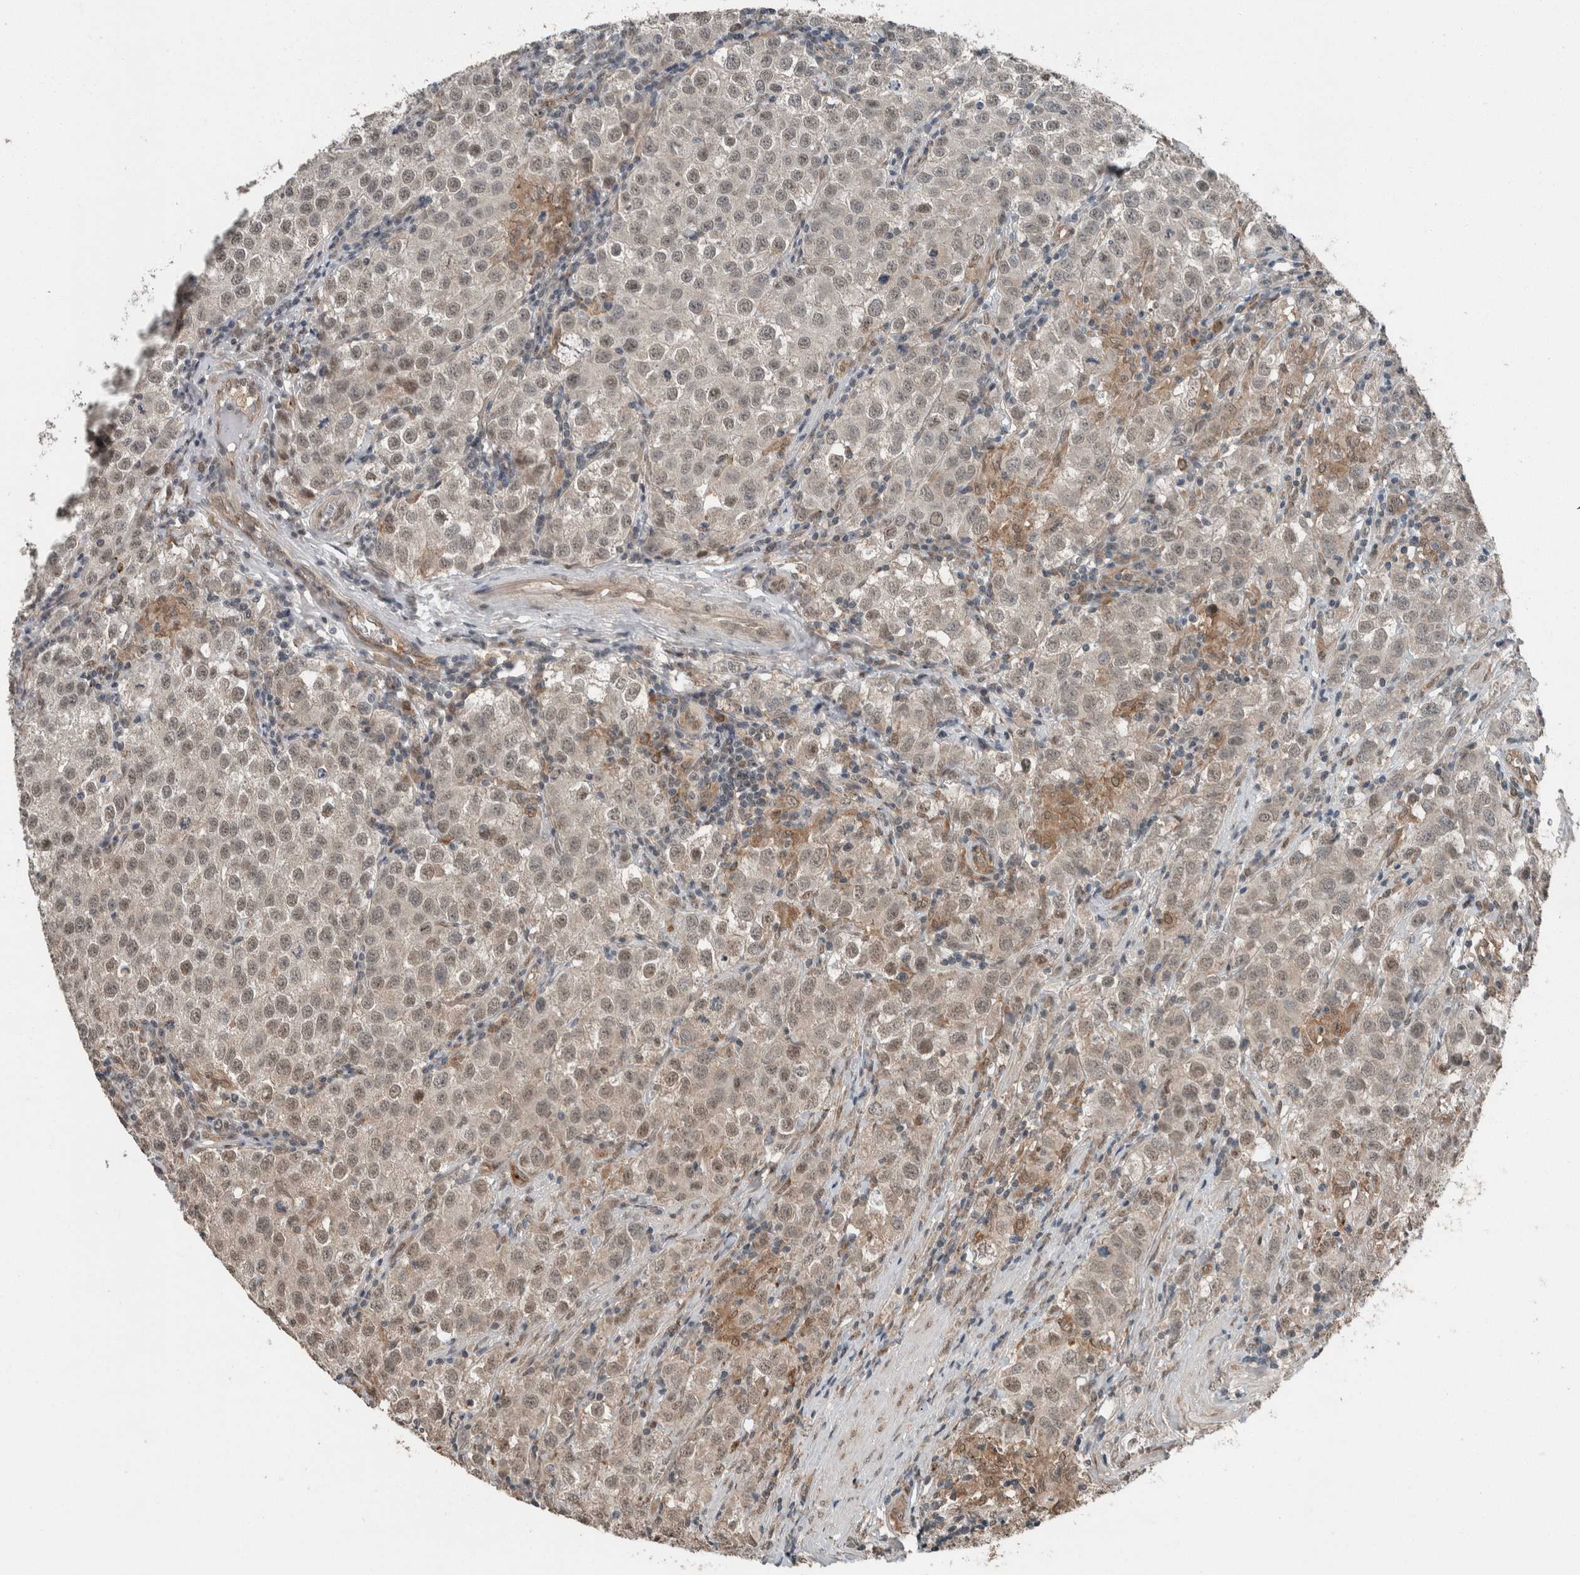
{"staining": {"intensity": "weak", "quantity": "25%-75%", "location": "nuclear"}, "tissue": "testis cancer", "cell_type": "Tumor cells", "image_type": "cancer", "snomed": [{"axis": "morphology", "description": "Seminoma, NOS"}, {"axis": "morphology", "description": "Carcinoma, Embryonal, NOS"}, {"axis": "topography", "description": "Testis"}], "caption": "Weak nuclear positivity is appreciated in about 25%-75% of tumor cells in testis cancer (embryonal carcinoma).", "gene": "MYO1E", "patient": {"sex": "male", "age": 43}}